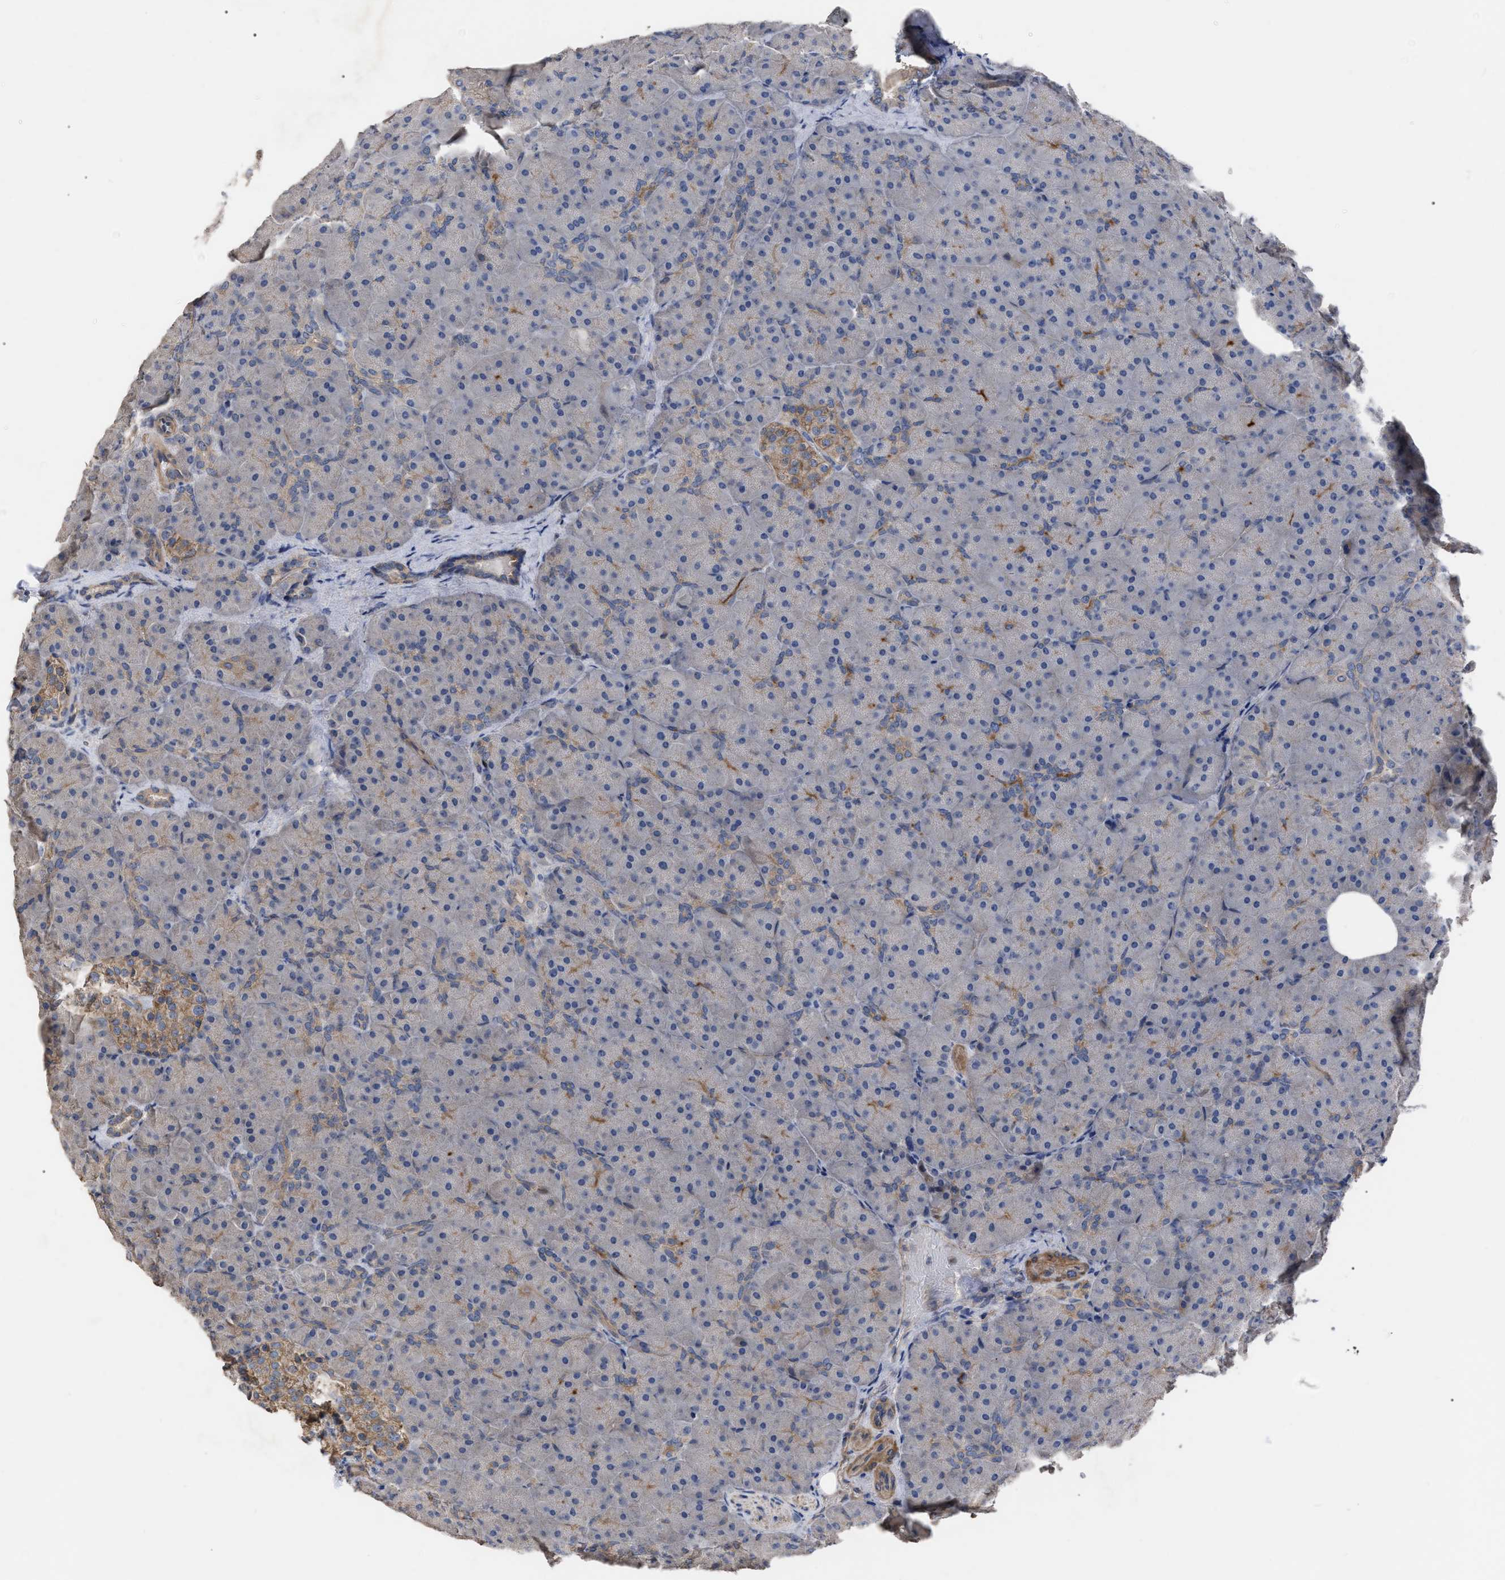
{"staining": {"intensity": "weak", "quantity": "<25%", "location": "cytoplasmic/membranous"}, "tissue": "pancreas", "cell_type": "Exocrine glandular cells", "image_type": "normal", "snomed": [{"axis": "morphology", "description": "Normal tissue, NOS"}, {"axis": "topography", "description": "Pancreas"}], "caption": "Immunohistochemistry (IHC) micrograph of normal pancreas: pancreas stained with DAB (3,3'-diaminobenzidine) demonstrates no significant protein staining in exocrine glandular cells. The staining was performed using DAB to visualize the protein expression in brown, while the nuclei were stained in blue with hematoxylin (Magnification: 20x).", "gene": "BTN2A1", "patient": {"sex": "male", "age": 66}}